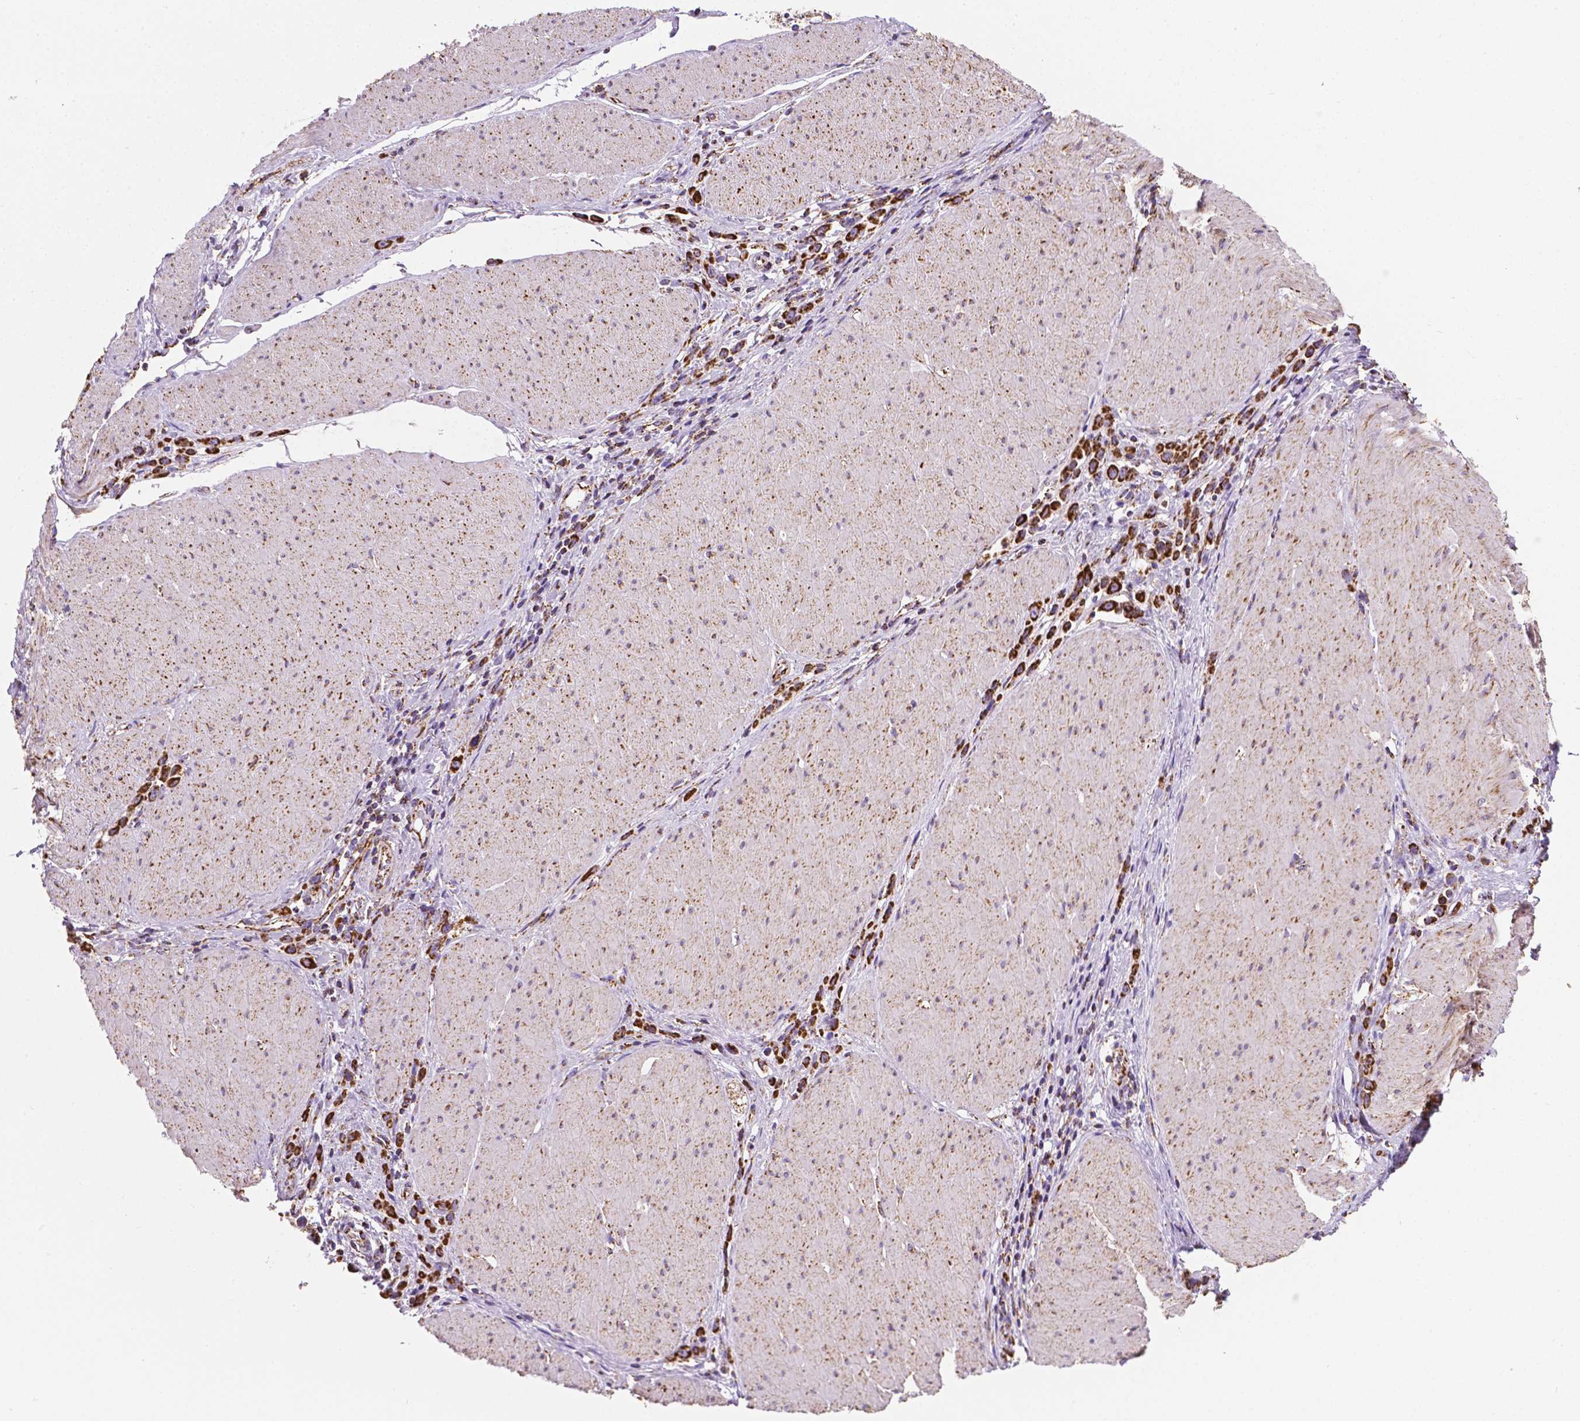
{"staining": {"intensity": "strong", "quantity": ">75%", "location": "cytoplasmic/membranous"}, "tissue": "stomach cancer", "cell_type": "Tumor cells", "image_type": "cancer", "snomed": [{"axis": "morphology", "description": "Adenocarcinoma, NOS"}, {"axis": "topography", "description": "Stomach"}], "caption": "DAB (3,3'-diaminobenzidine) immunohistochemical staining of adenocarcinoma (stomach) reveals strong cytoplasmic/membranous protein expression in about >75% of tumor cells. (DAB (3,3'-diaminobenzidine) = brown stain, brightfield microscopy at high magnification).", "gene": "RMDN3", "patient": {"sex": "male", "age": 47}}